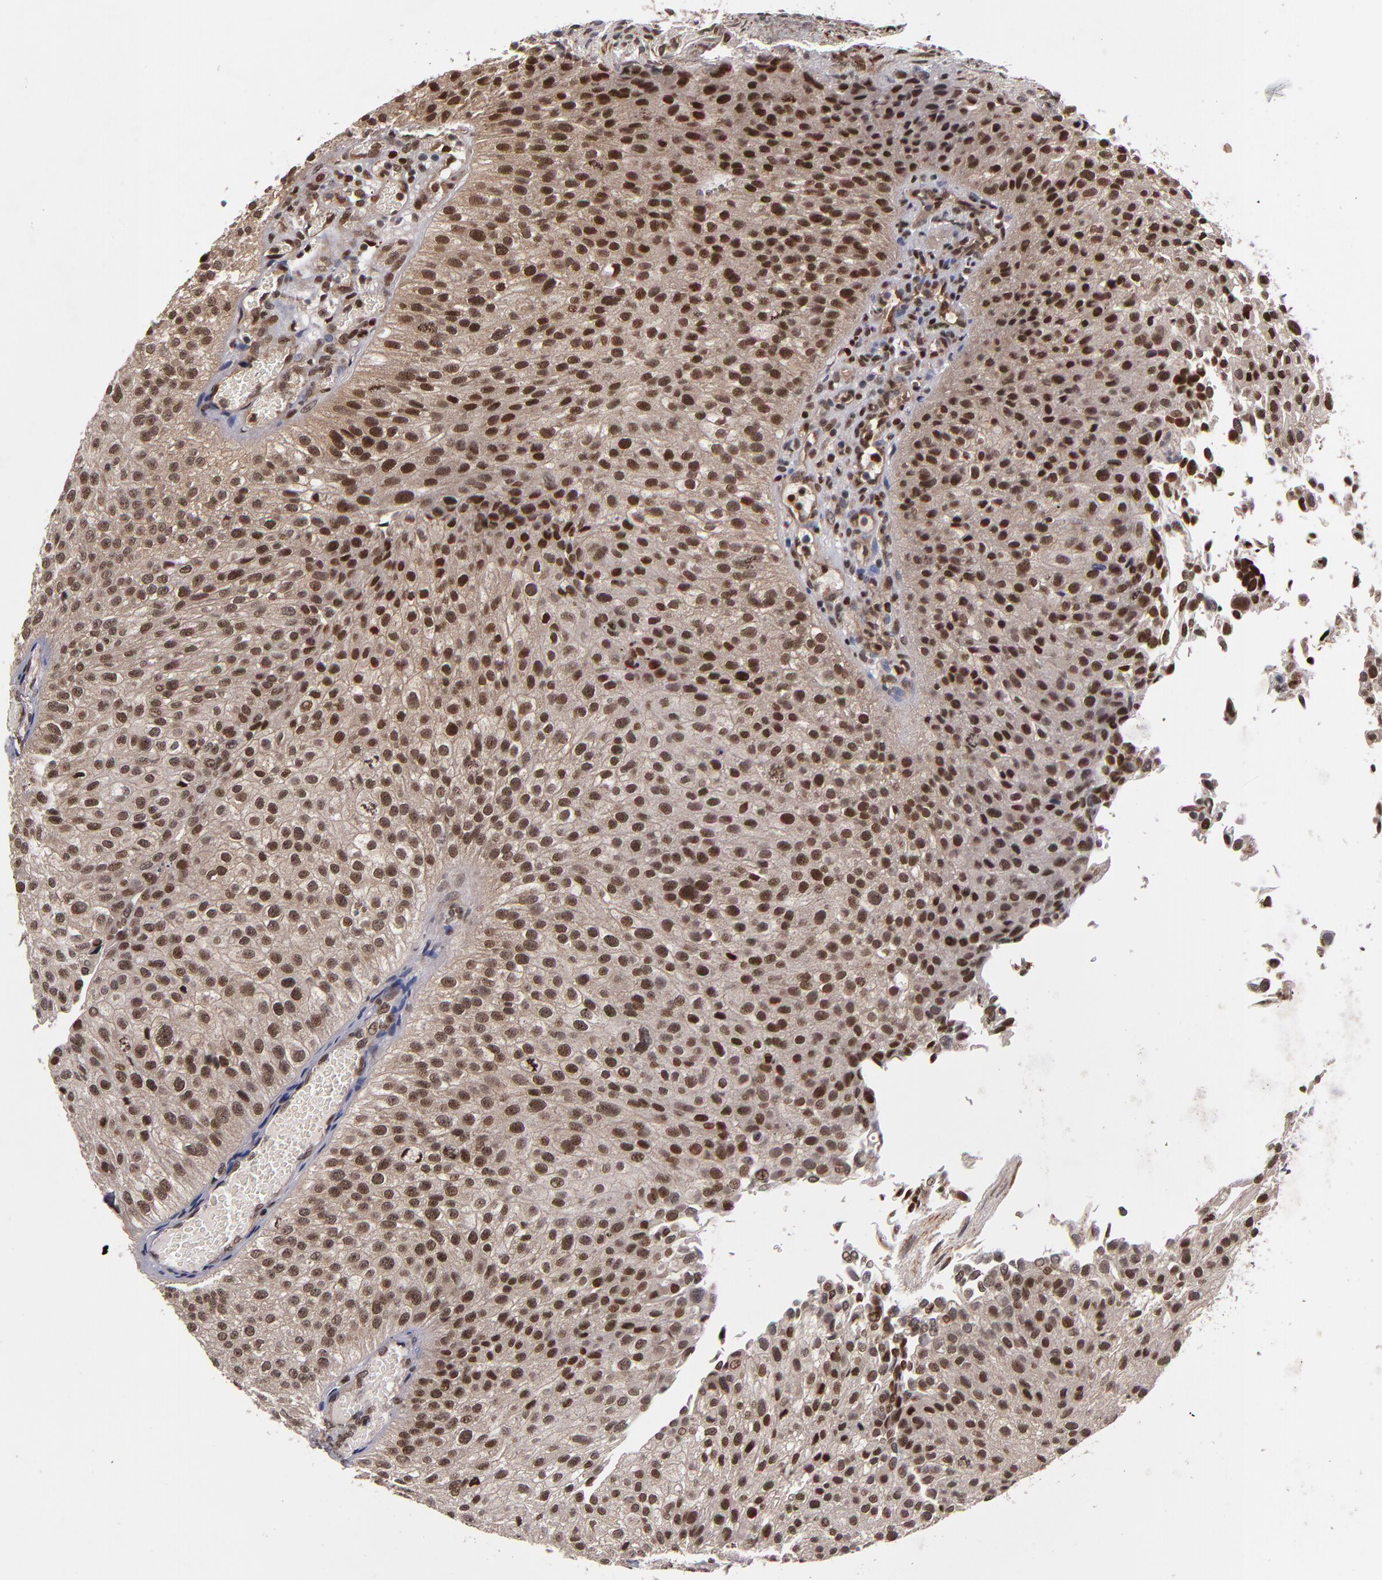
{"staining": {"intensity": "moderate", "quantity": ">75%", "location": "nuclear"}, "tissue": "urothelial cancer", "cell_type": "Tumor cells", "image_type": "cancer", "snomed": [{"axis": "morphology", "description": "Urothelial carcinoma, Low grade"}, {"axis": "topography", "description": "Urinary bladder"}], "caption": "The immunohistochemical stain shows moderate nuclear staining in tumor cells of urothelial cancer tissue.", "gene": "KDM6A", "patient": {"sex": "female", "age": 89}}